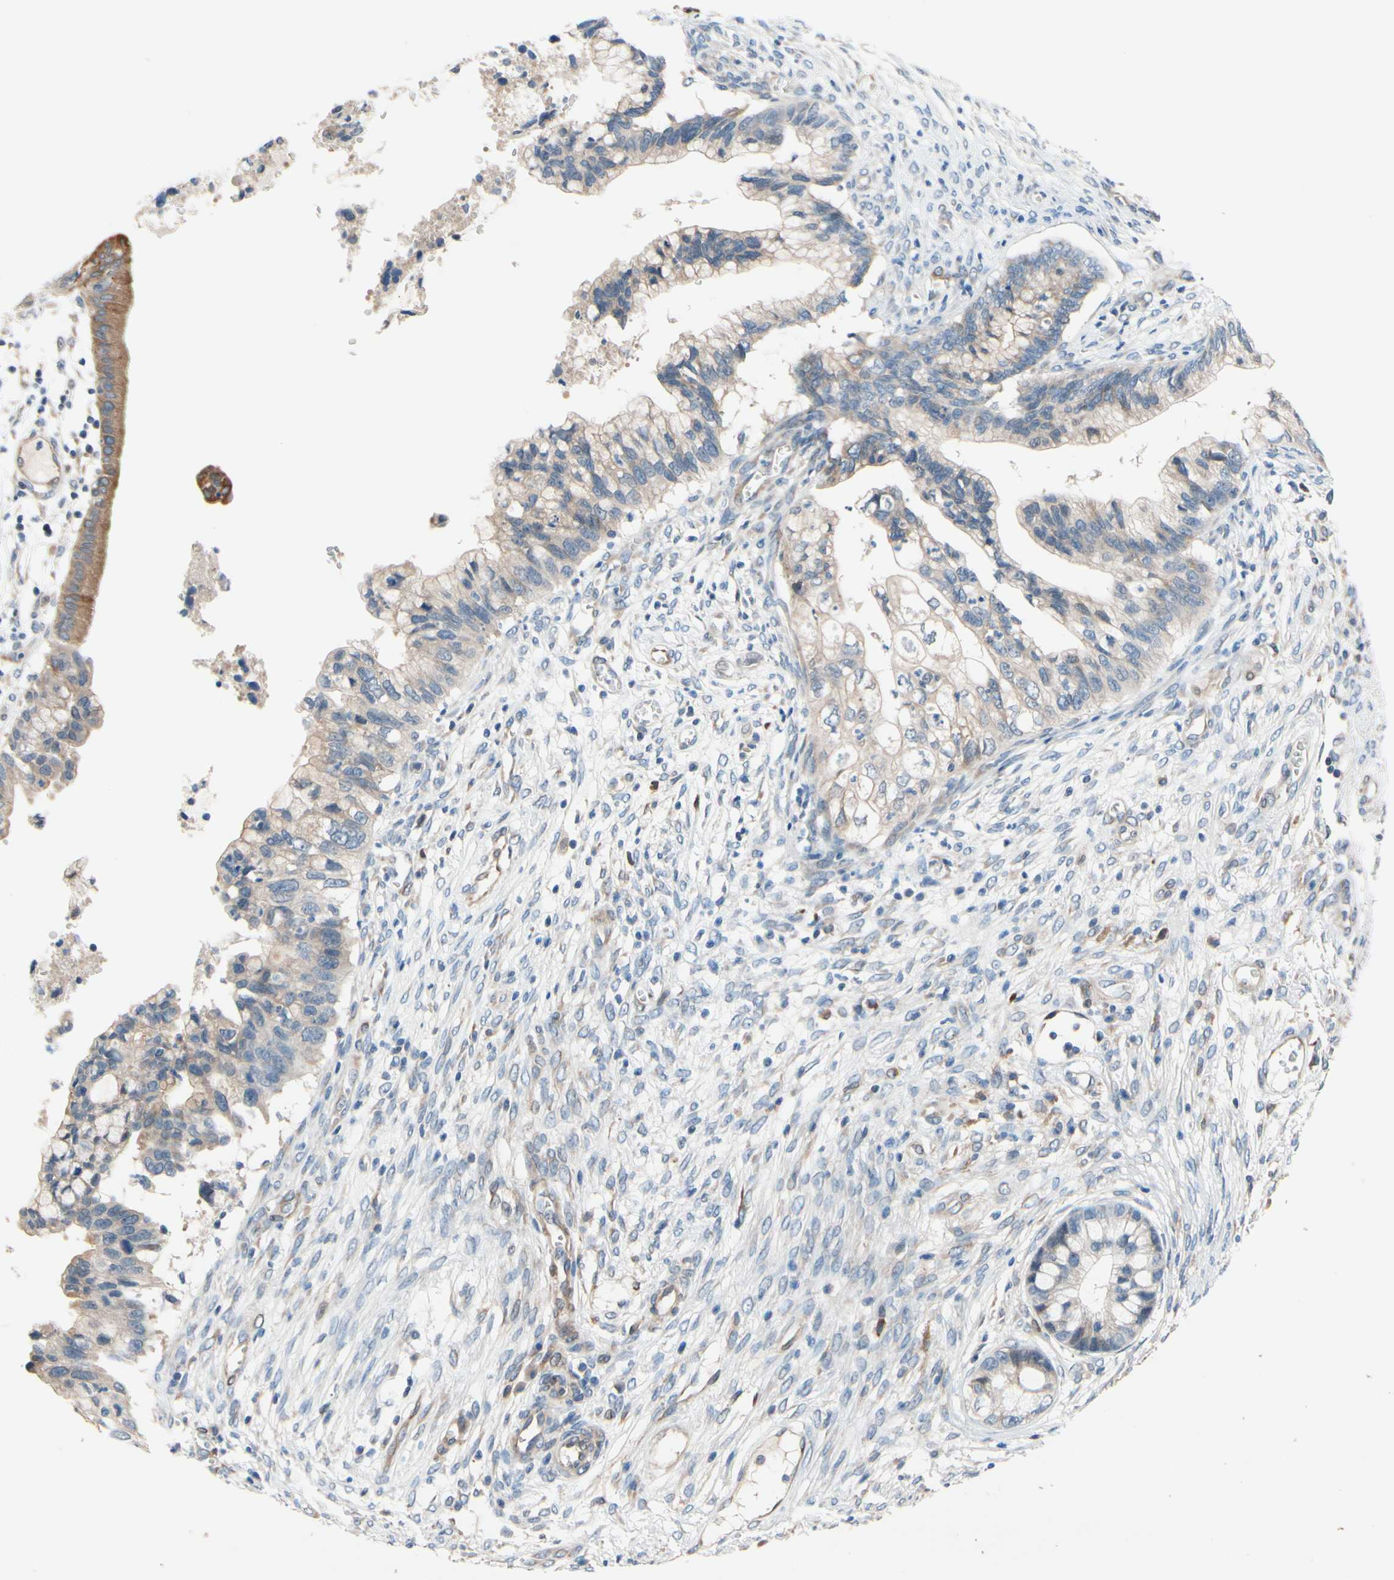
{"staining": {"intensity": "weak", "quantity": ">75%", "location": "cytoplasmic/membranous"}, "tissue": "cervical cancer", "cell_type": "Tumor cells", "image_type": "cancer", "snomed": [{"axis": "morphology", "description": "Adenocarcinoma, NOS"}, {"axis": "topography", "description": "Cervix"}], "caption": "A histopathology image showing weak cytoplasmic/membranous expression in about >75% of tumor cells in adenocarcinoma (cervical), as visualized by brown immunohistochemical staining.", "gene": "PRXL2A", "patient": {"sex": "female", "age": 44}}